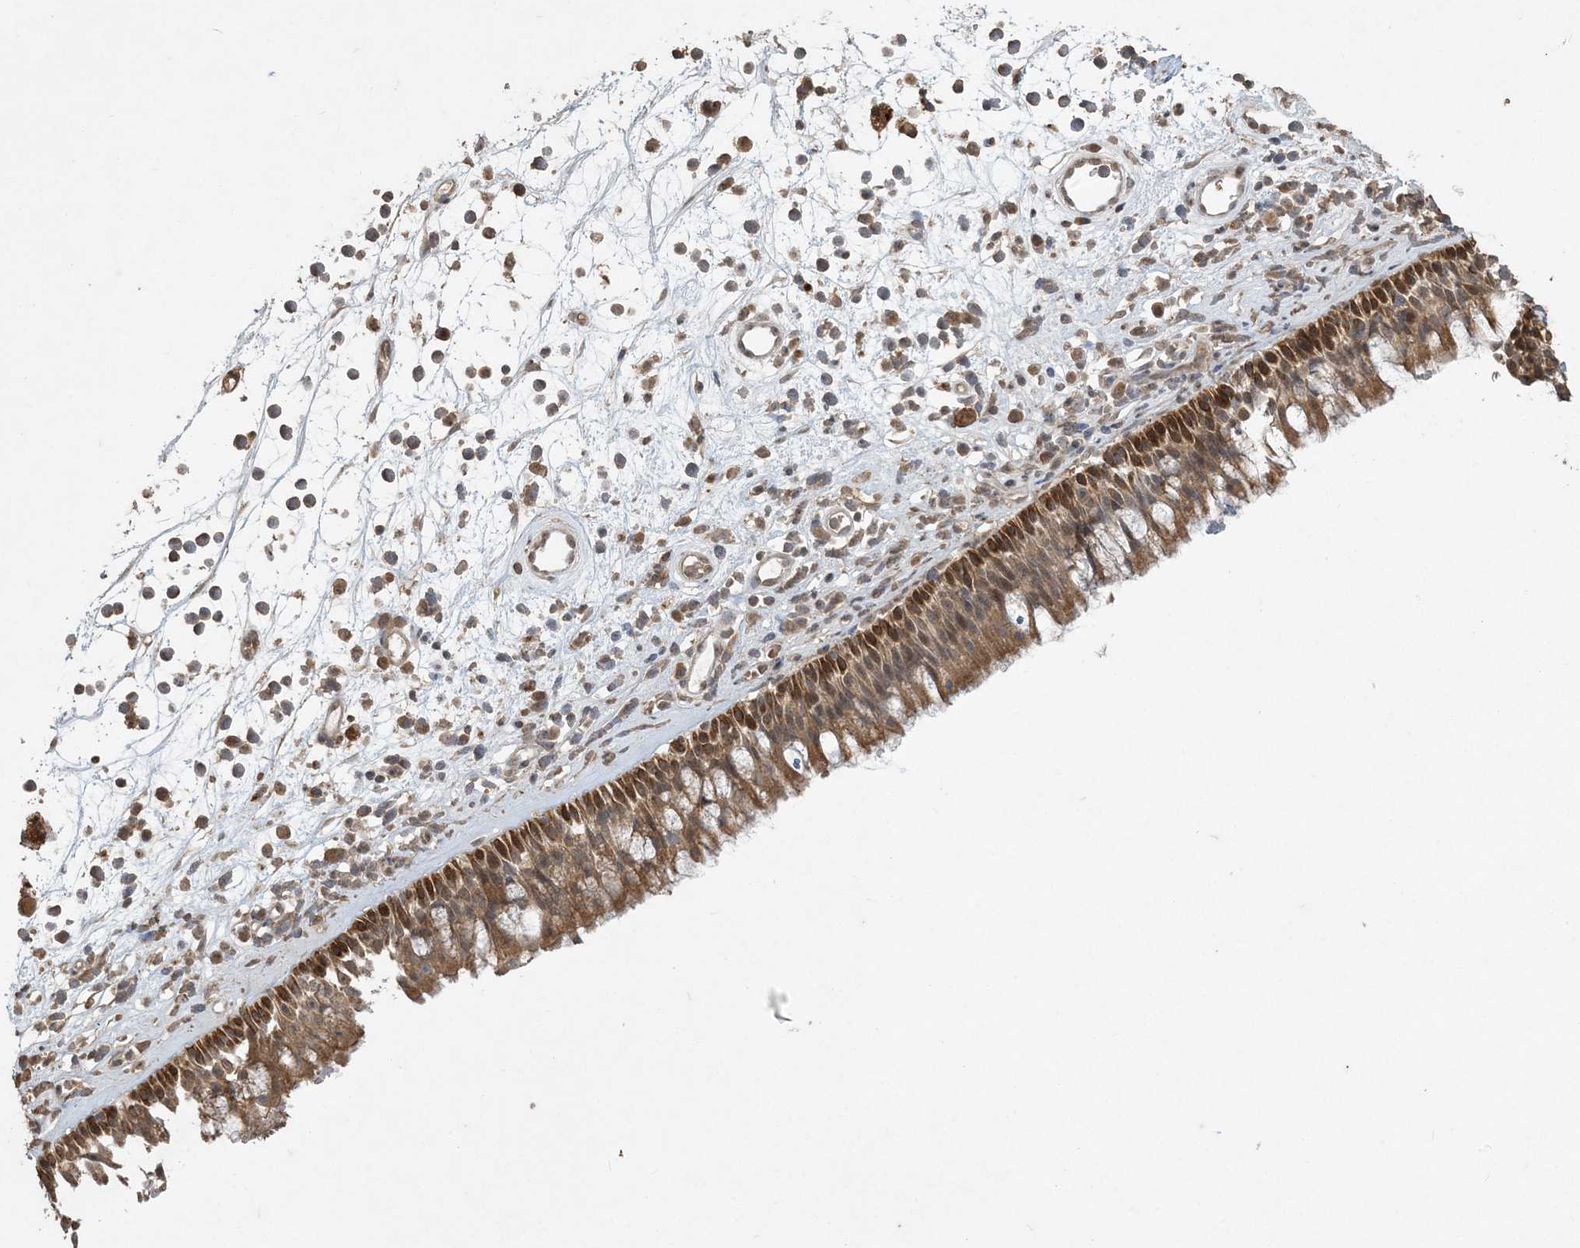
{"staining": {"intensity": "moderate", "quantity": ">75%", "location": "cytoplasmic/membranous"}, "tissue": "nasopharynx", "cell_type": "Respiratory epithelial cells", "image_type": "normal", "snomed": [{"axis": "morphology", "description": "Normal tissue, NOS"}, {"axis": "morphology", "description": "Inflammation, NOS"}, {"axis": "morphology", "description": "Malignant melanoma, Metastatic site"}, {"axis": "topography", "description": "Nasopharynx"}], "caption": "Immunohistochemistry photomicrograph of unremarkable nasopharynx stained for a protein (brown), which demonstrates medium levels of moderate cytoplasmic/membranous staining in approximately >75% of respiratory epithelial cells.", "gene": "EFCAB8", "patient": {"sex": "male", "age": 70}}